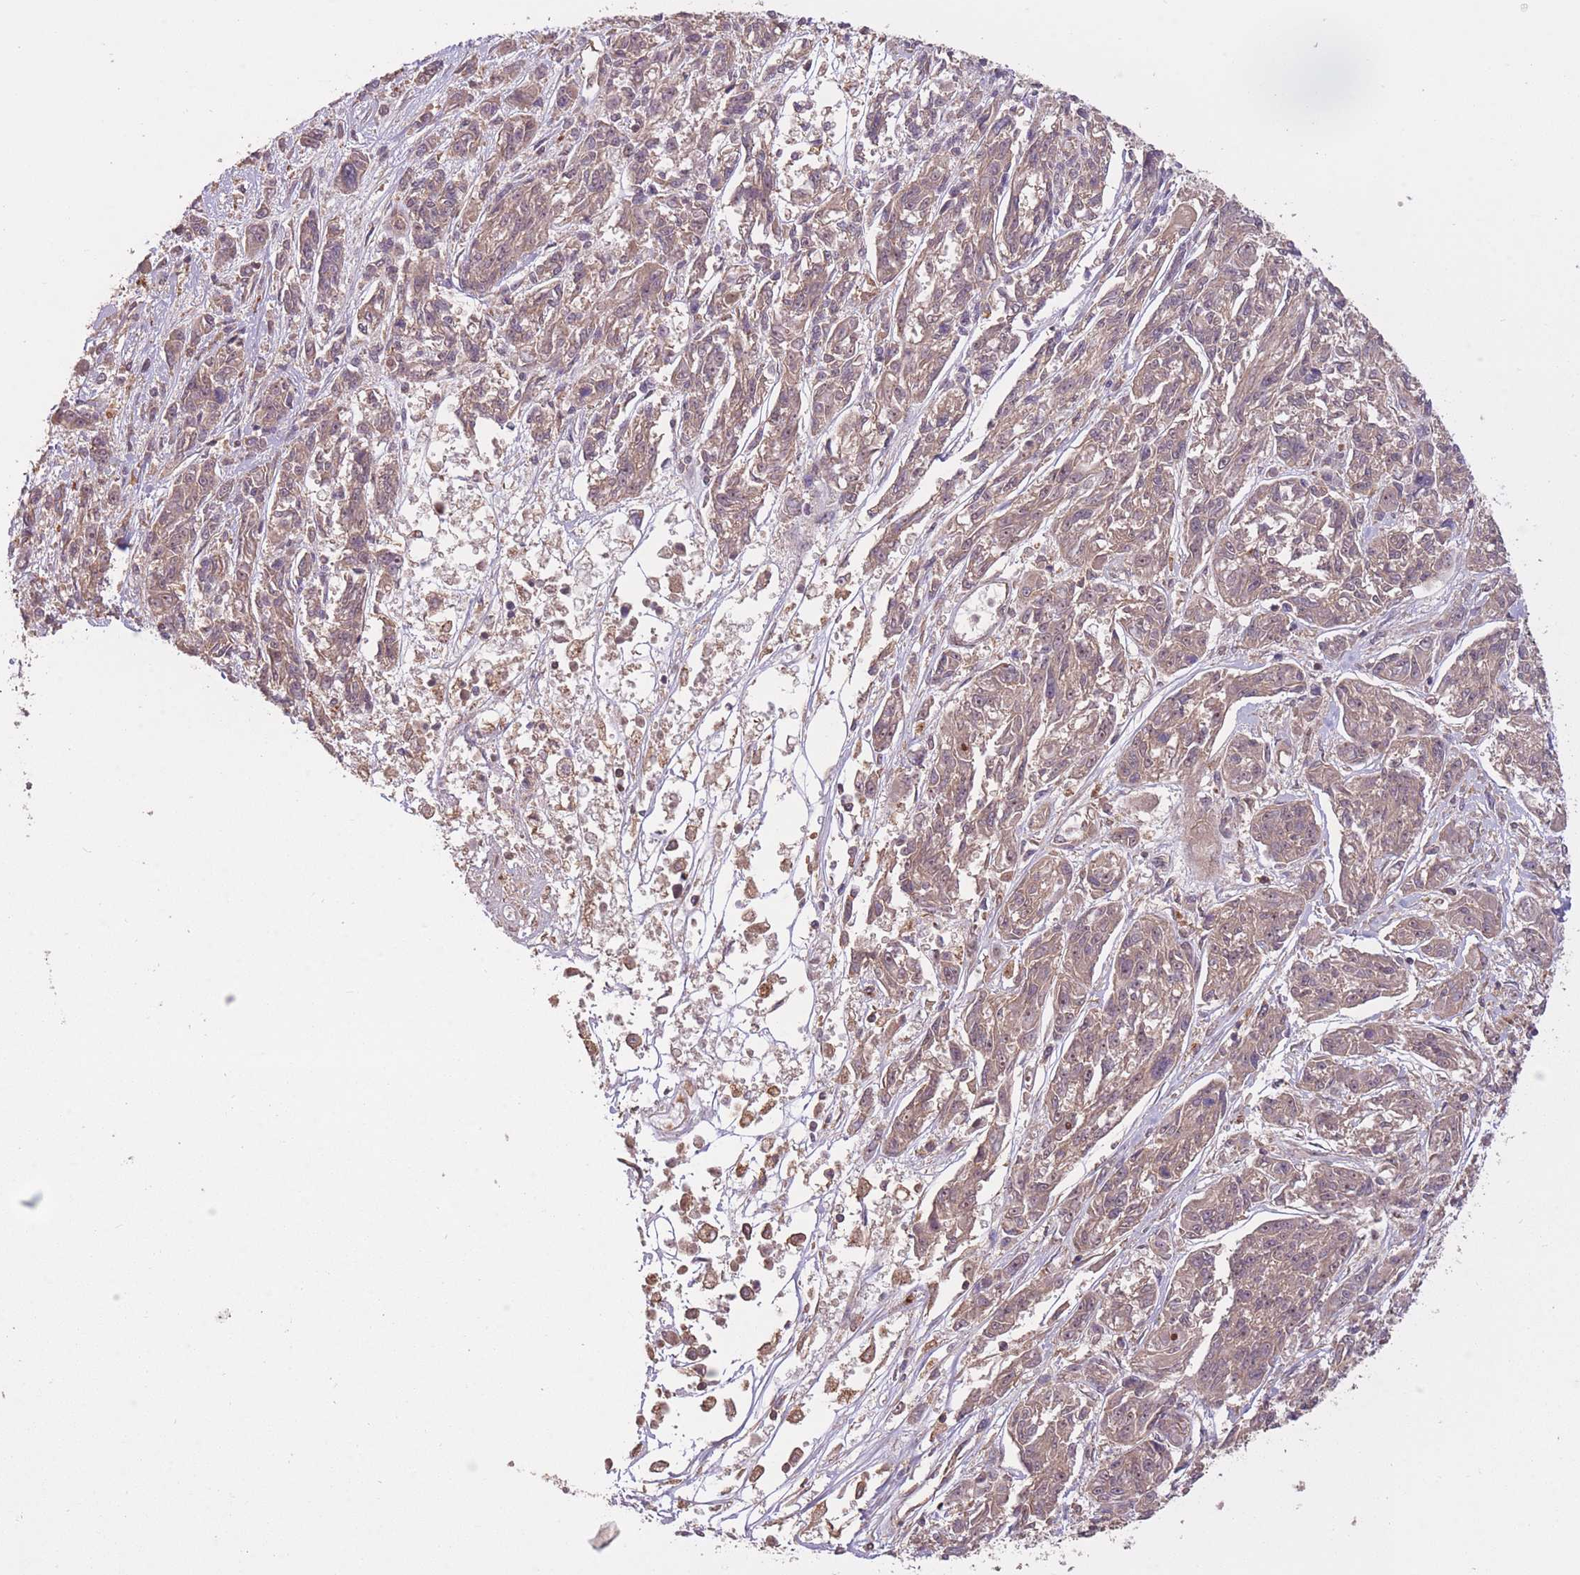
{"staining": {"intensity": "weak", "quantity": ">75%", "location": "cytoplasmic/membranous"}, "tissue": "melanoma", "cell_type": "Tumor cells", "image_type": "cancer", "snomed": [{"axis": "morphology", "description": "Malignant melanoma, NOS"}, {"axis": "topography", "description": "Skin"}], "caption": "The image exhibits immunohistochemical staining of melanoma. There is weak cytoplasmic/membranous expression is appreciated in about >75% of tumor cells.", "gene": "POLR3F", "patient": {"sex": "male", "age": 53}}